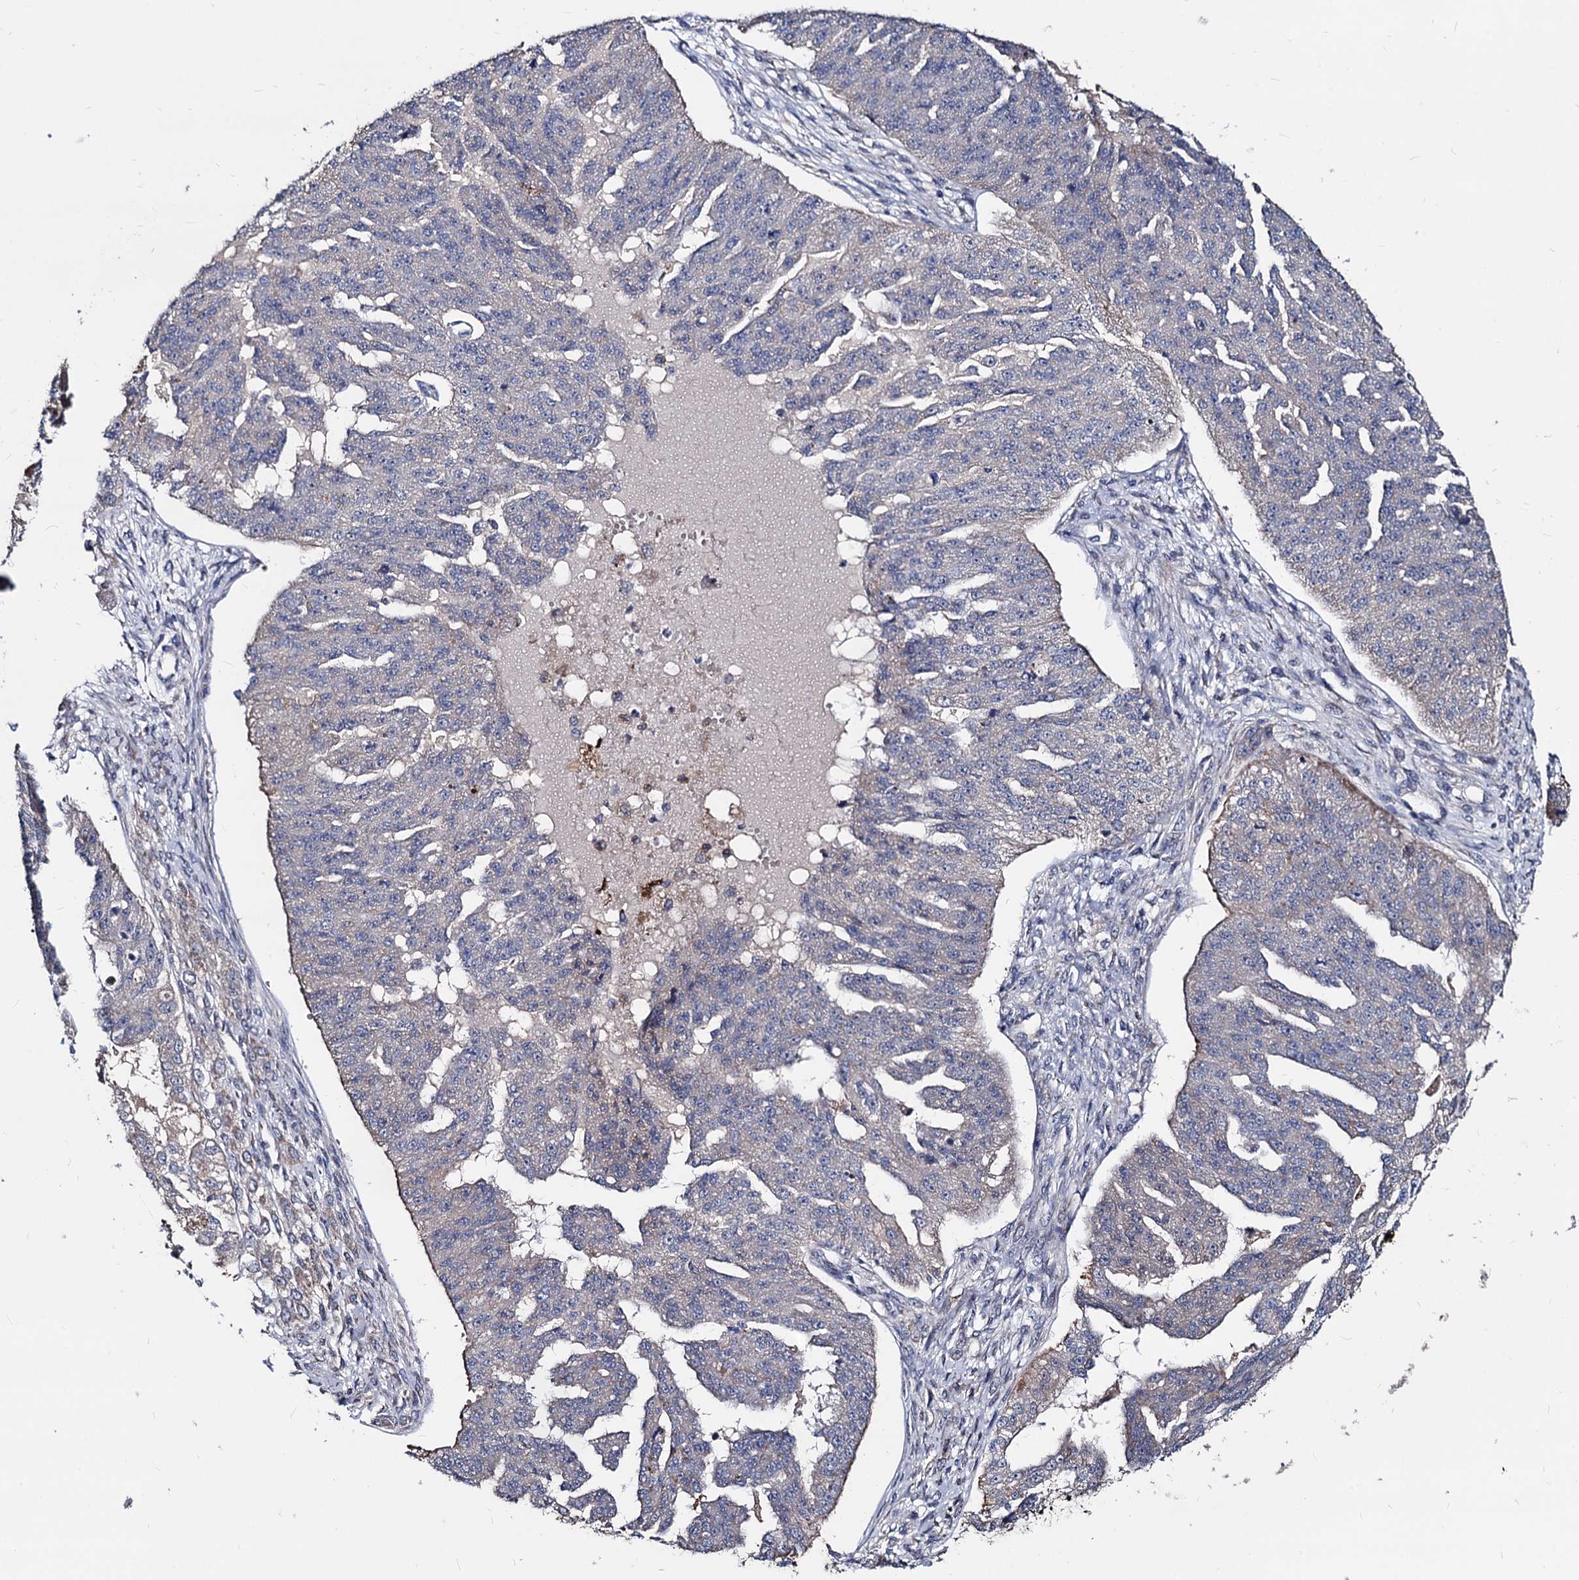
{"staining": {"intensity": "negative", "quantity": "none", "location": "none"}, "tissue": "ovarian cancer", "cell_type": "Tumor cells", "image_type": "cancer", "snomed": [{"axis": "morphology", "description": "Cystadenocarcinoma, serous, NOS"}, {"axis": "topography", "description": "Ovary"}], "caption": "The image exhibits no significant expression in tumor cells of ovarian serous cystadenocarcinoma.", "gene": "SMAGP", "patient": {"sex": "female", "age": 58}}